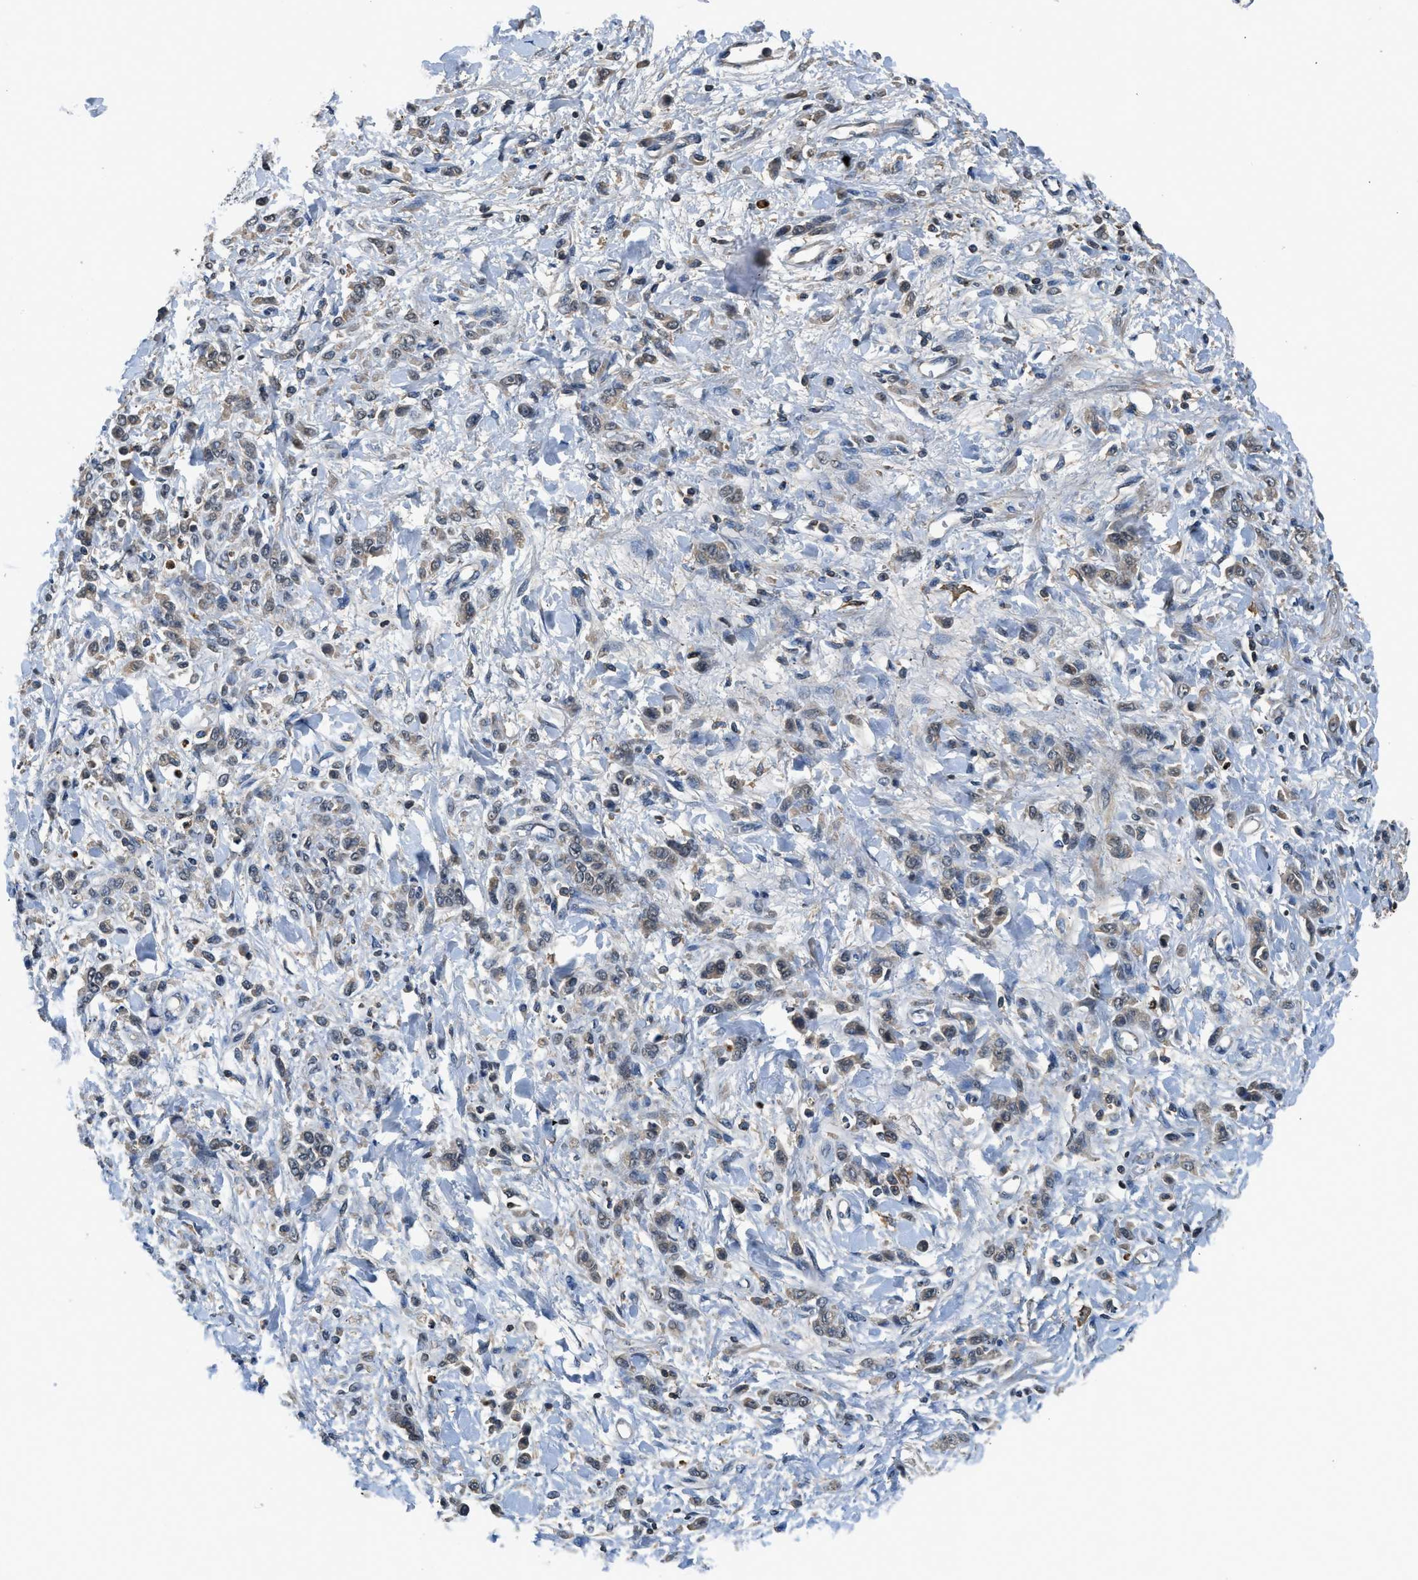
{"staining": {"intensity": "weak", "quantity": "<25%", "location": "cytoplasmic/membranous"}, "tissue": "stomach cancer", "cell_type": "Tumor cells", "image_type": "cancer", "snomed": [{"axis": "morphology", "description": "Normal tissue, NOS"}, {"axis": "morphology", "description": "Adenocarcinoma, NOS"}, {"axis": "topography", "description": "Stomach"}], "caption": "DAB immunohistochemical staining of stomach adenocarcinoma exhibits no significant staining in tumor cells.", "gene": "SLC15A4", "patient": {"sex": "male", "age": 82}}